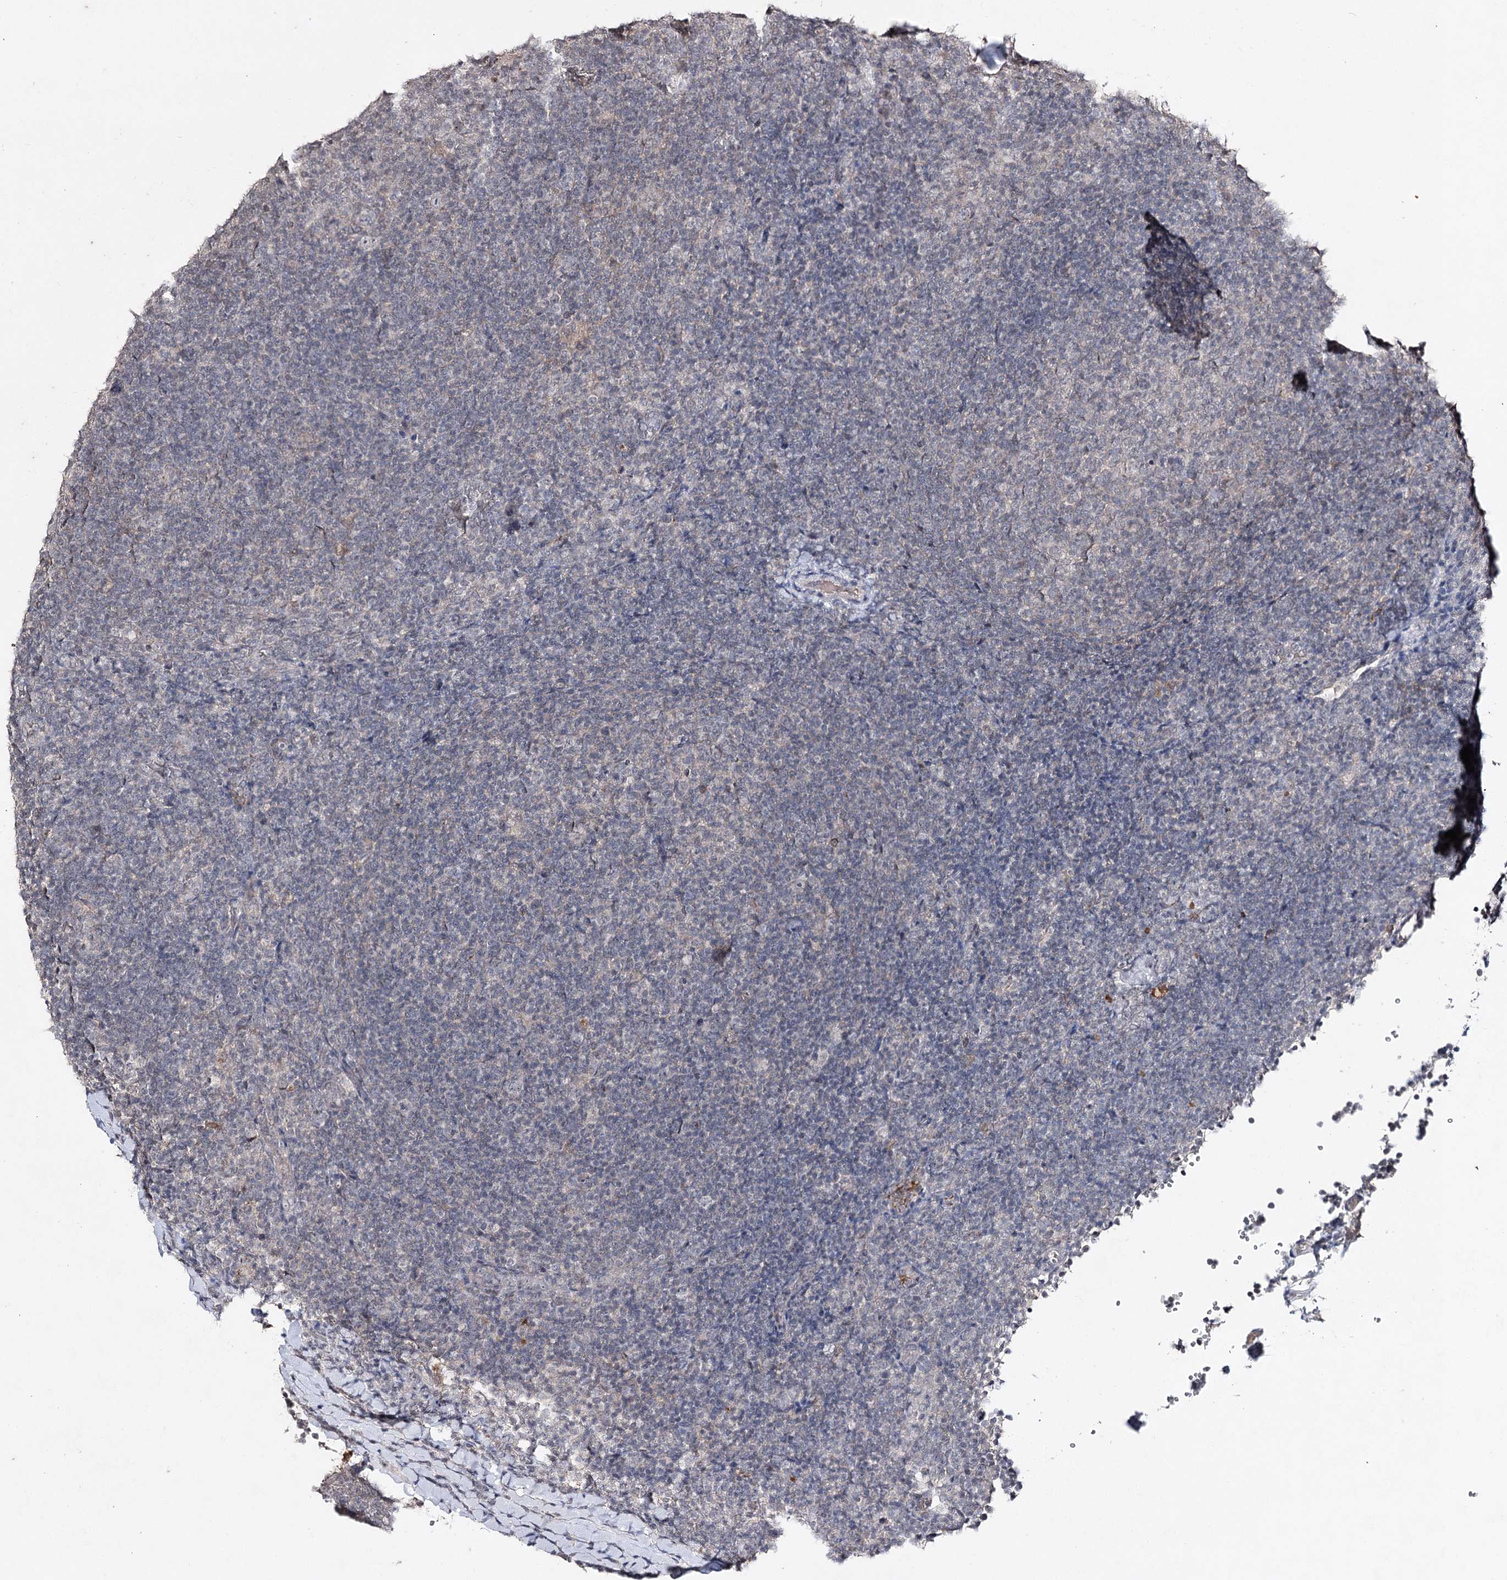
{"staining": {"intensity": "negative", "quantity": "none", "location": "none"}, "tissue": "lymphoma", "cell_type": "Tumor cells", "image_type": "cancer", "snomed": [{"axis": "morphology", "description": "Hodgkin's disease, NOS"}, {"axis": "topography", "description": "Lymph node"}], "caption": "A histopathology image of human lymphoma is negative for staining in tumor cells.", "gene": "SYNGR3", "patient": {"sex": "female", "age": 57}}